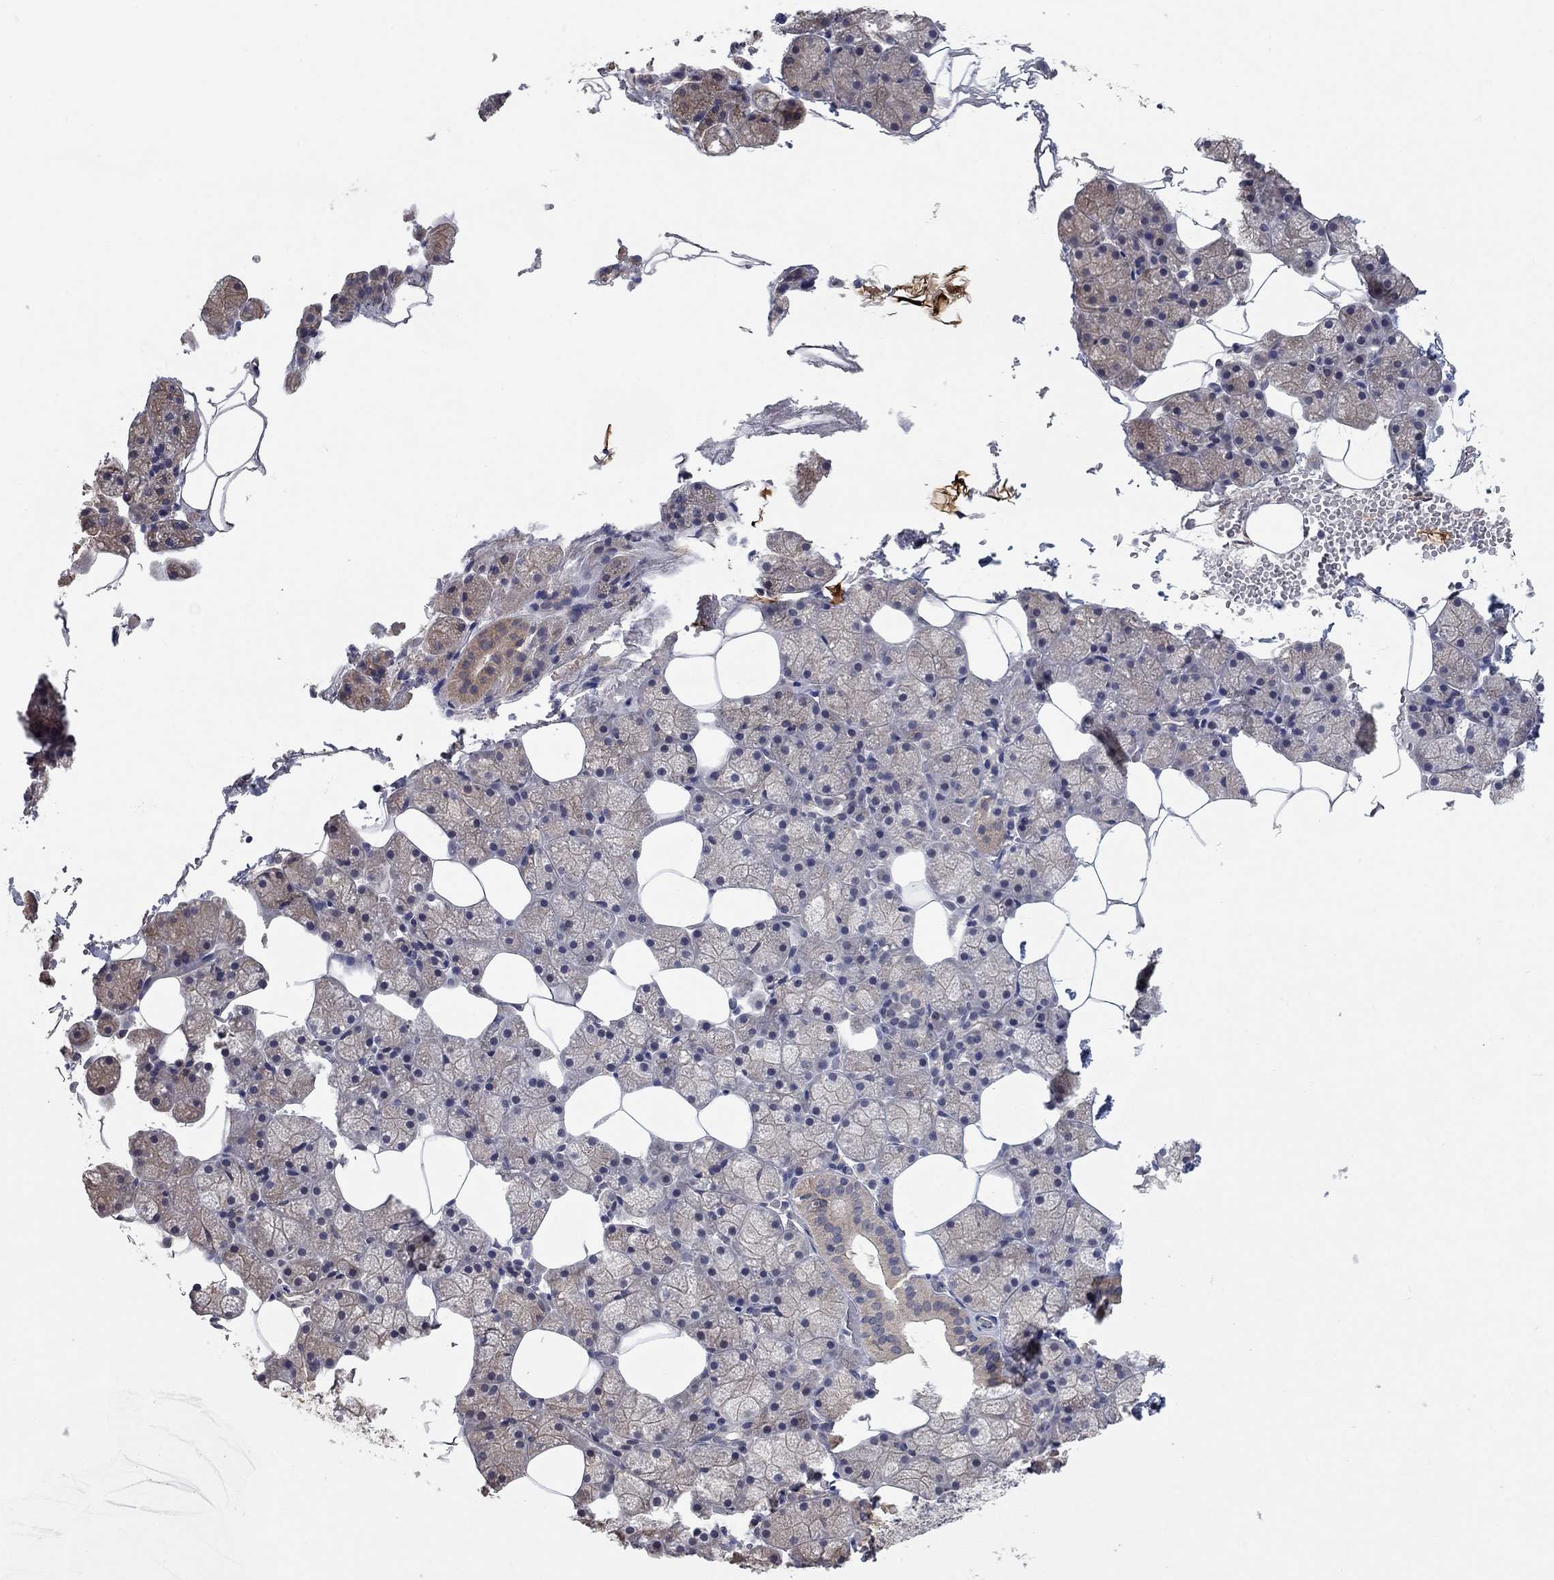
{"staining": {"intensity": "moderate", "quantity": "<25%", "location": "cytoplasmic/membranous"}, "tissue": "salivary gland", "cell_type": "Glandular cells", "image_type": "normal", "snomed": [{"axis": "morphology", "description": "Normal tissue, NOS"}, {"axis": "topography", "description": "Salivary gland"}], "caption": "Immunohistochemistry (IHC) (DAB (3,3'-diaminobenzidine)) staining of unremarkable salivary gland displays moderate cytoplasmic/membranous protein staining in about <25% of glandular cells.", "gene": "WASF3", "patient": {"sex": "male", "age": 38}}